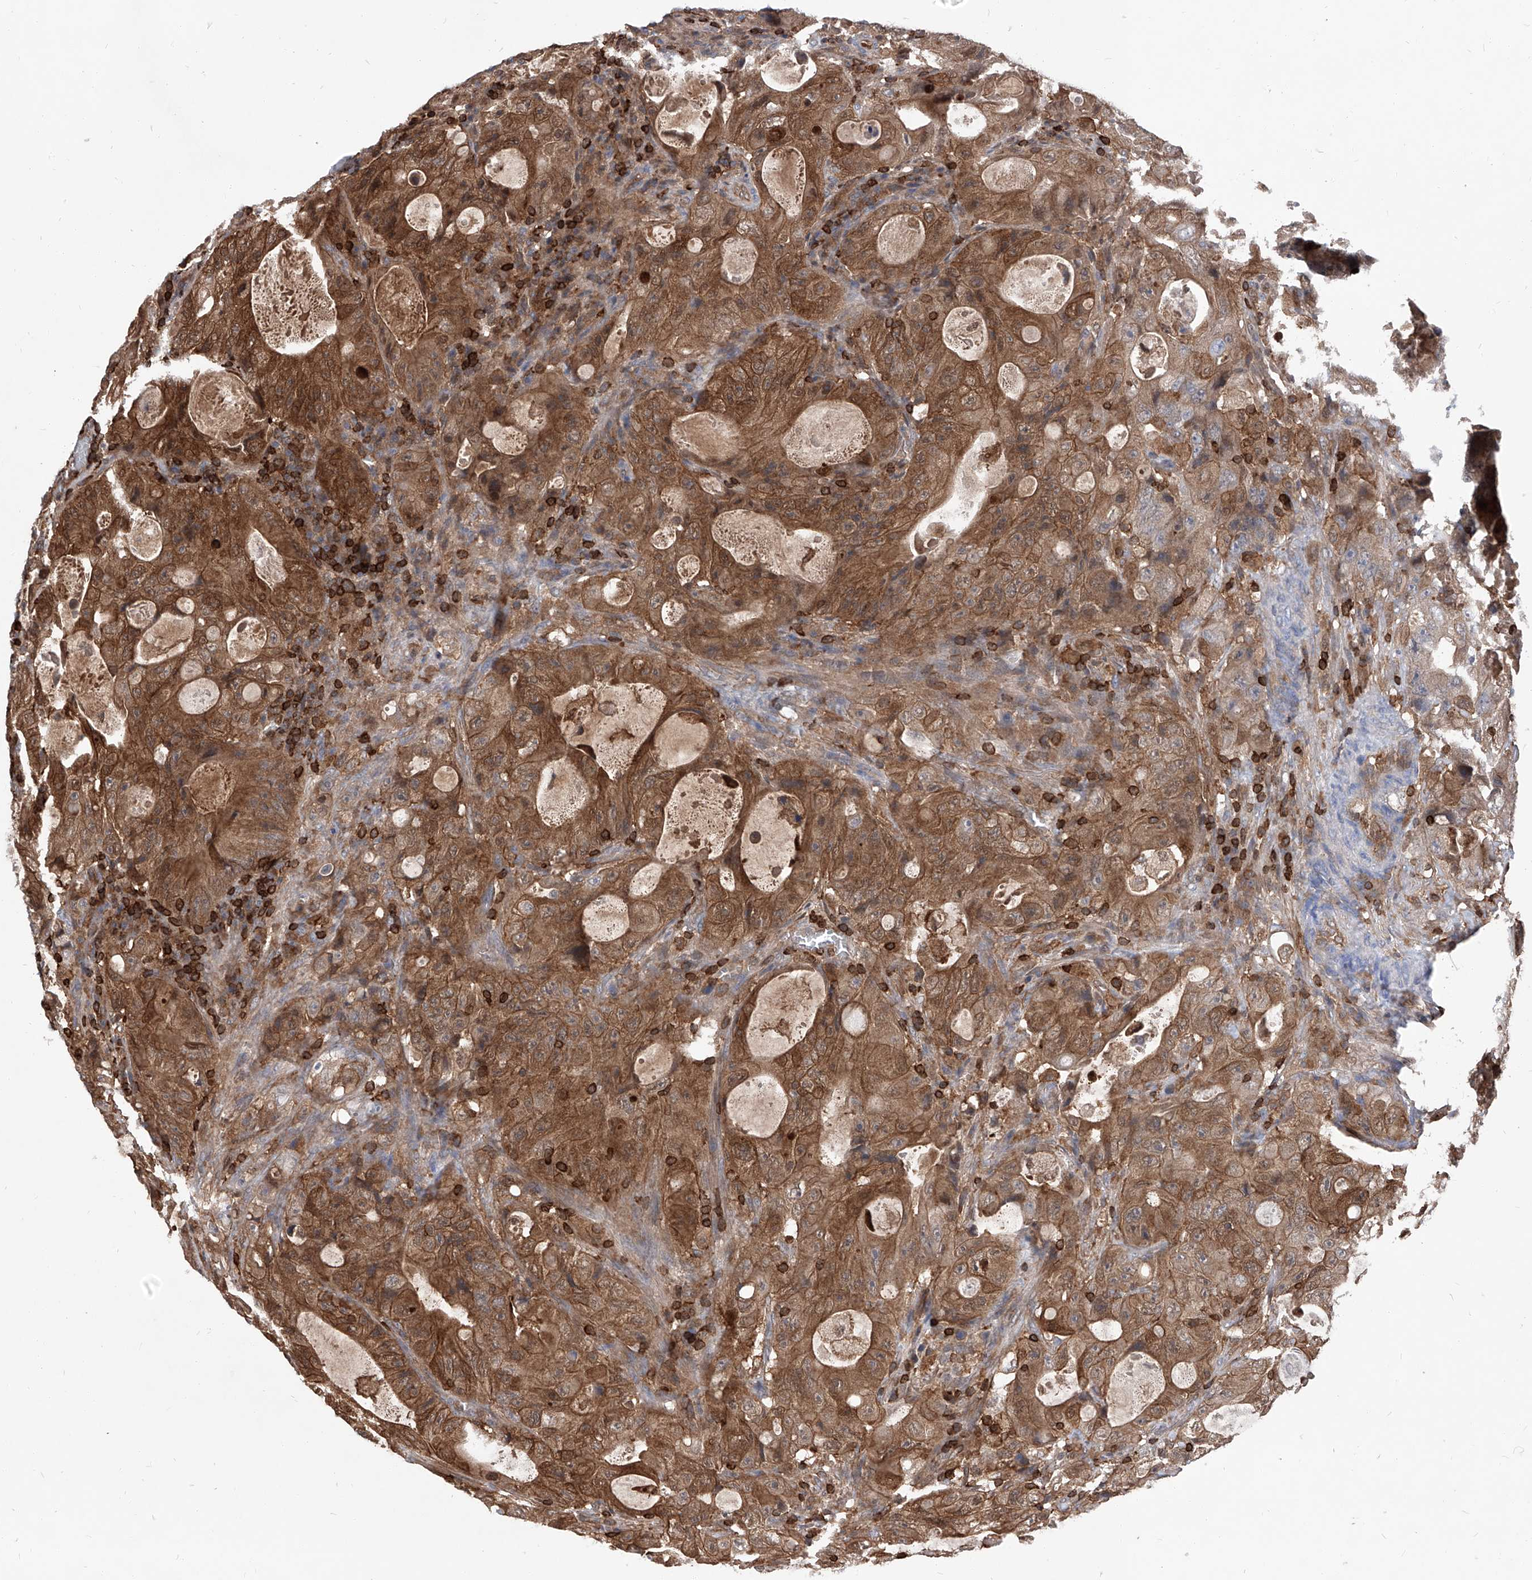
{"staining": {"intensity": "strong", "quantity": ">75%", "location": "cytoplasmic/membranous"}, "tissue": "colorectal cancer", "cell_type": "Tumor cells", "image_type": "cancer", "snomed": [{"axis": "morphology", "description": "Adenocarcinoma, NOS"}, {"axis": "topography", "description": "Colon"}], "caption": "This is a micrograph of immunohistochemistry staining of colorectal cancer (adenocarcinoma), which shows strong staining in the cytoplasmic/membranous of tumor cells.", "gene": "ABRACL", "patient": {"sex": "female", "age": 46}}